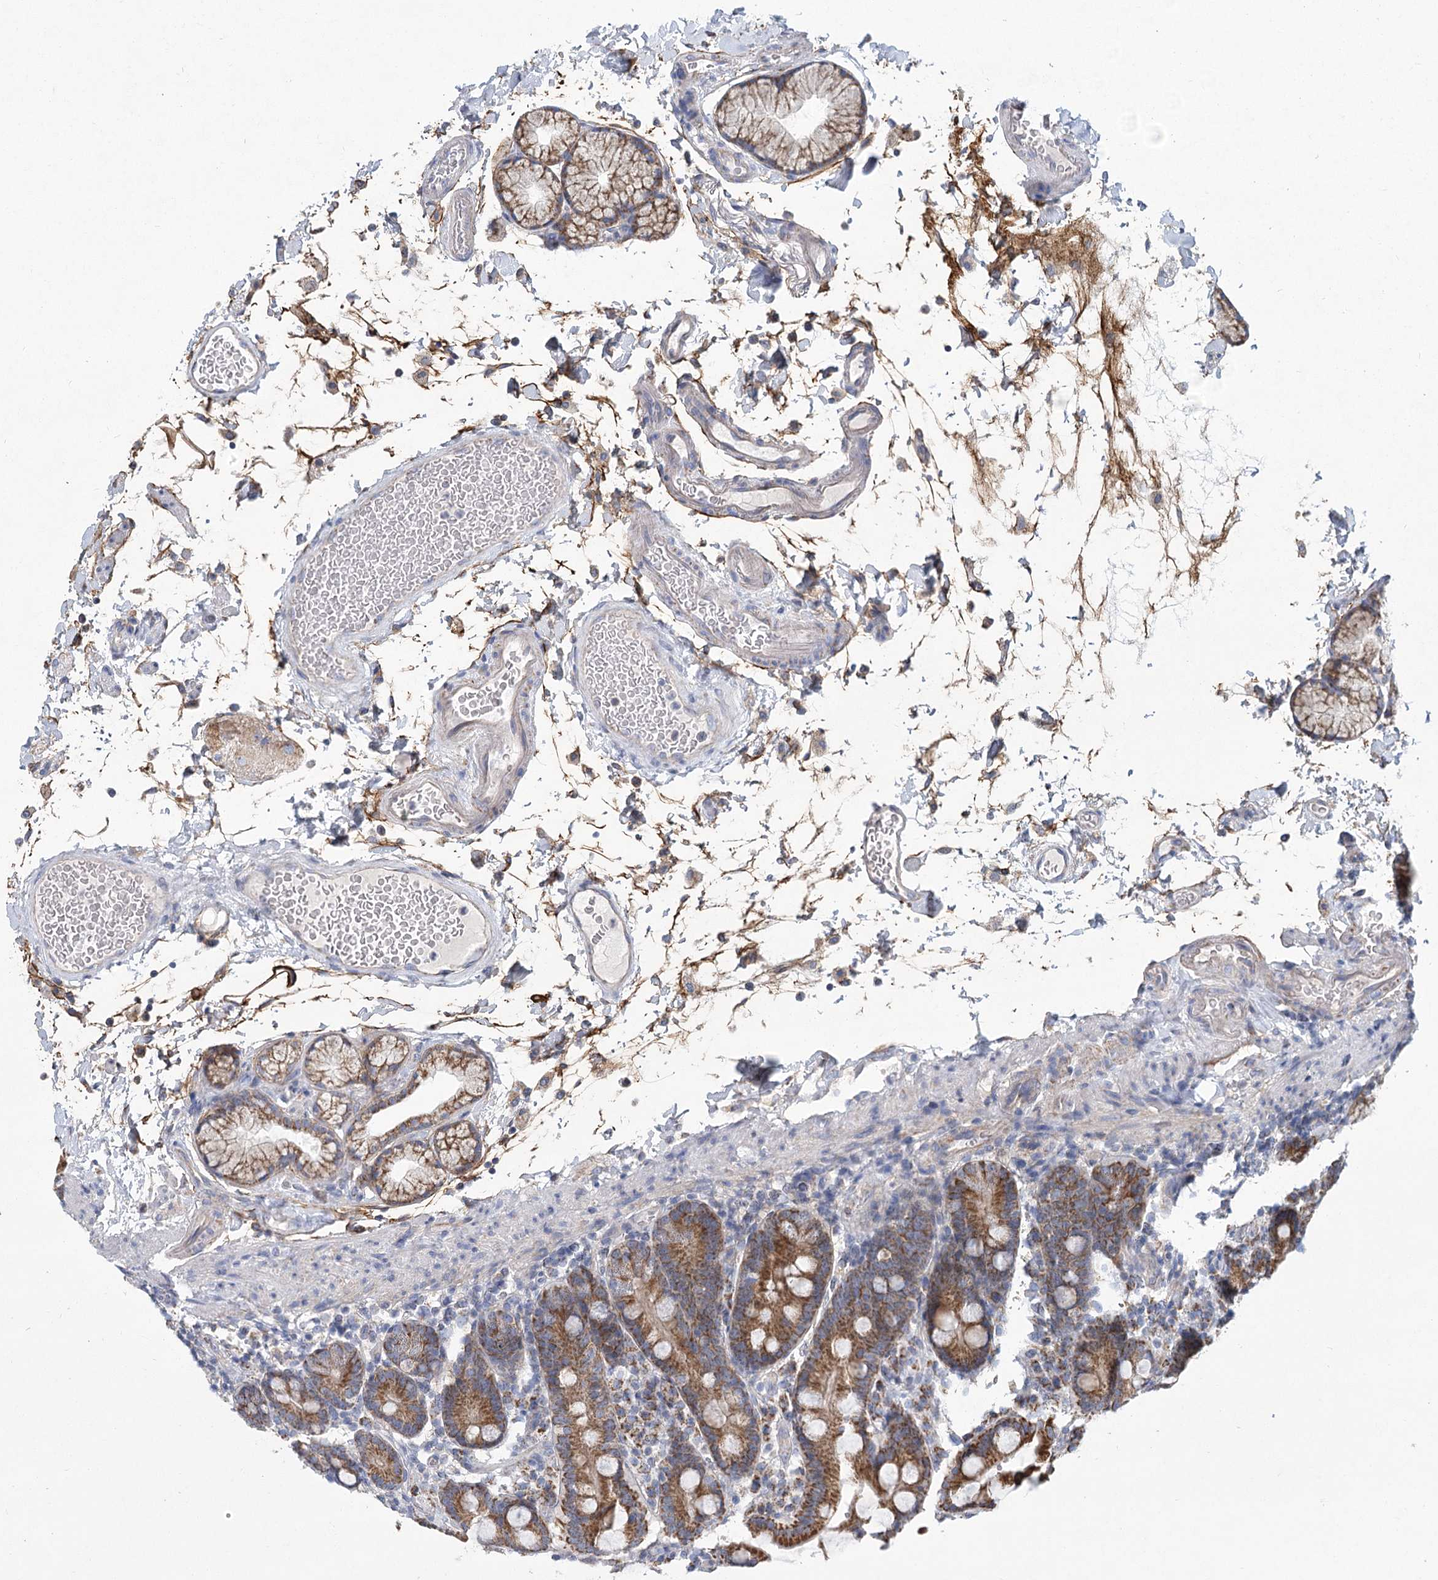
{"staining": {"intensity": "strong", "quantity": ">75%", "location": "cytoplasmic/membranous"}, "tissue": "duodenum", "cell_type": "Glandular cells", "image_type": "normal", "snomed": [{"axis": "morphology", "description": "Normal tissue, NOS"}, {"axis": "topography", "description": "Small intestine, NOS"}], "caption": "Immunohistochemistry (IHC) histopathology image of normal human duodenum stained for a protein (brown), which exhibits high levels of strong cytoplasmic/membranous positivity in approximately >75% of glandular cells.", "gene": "SNX7", "patient": {"sex": "female", "age": 71}}